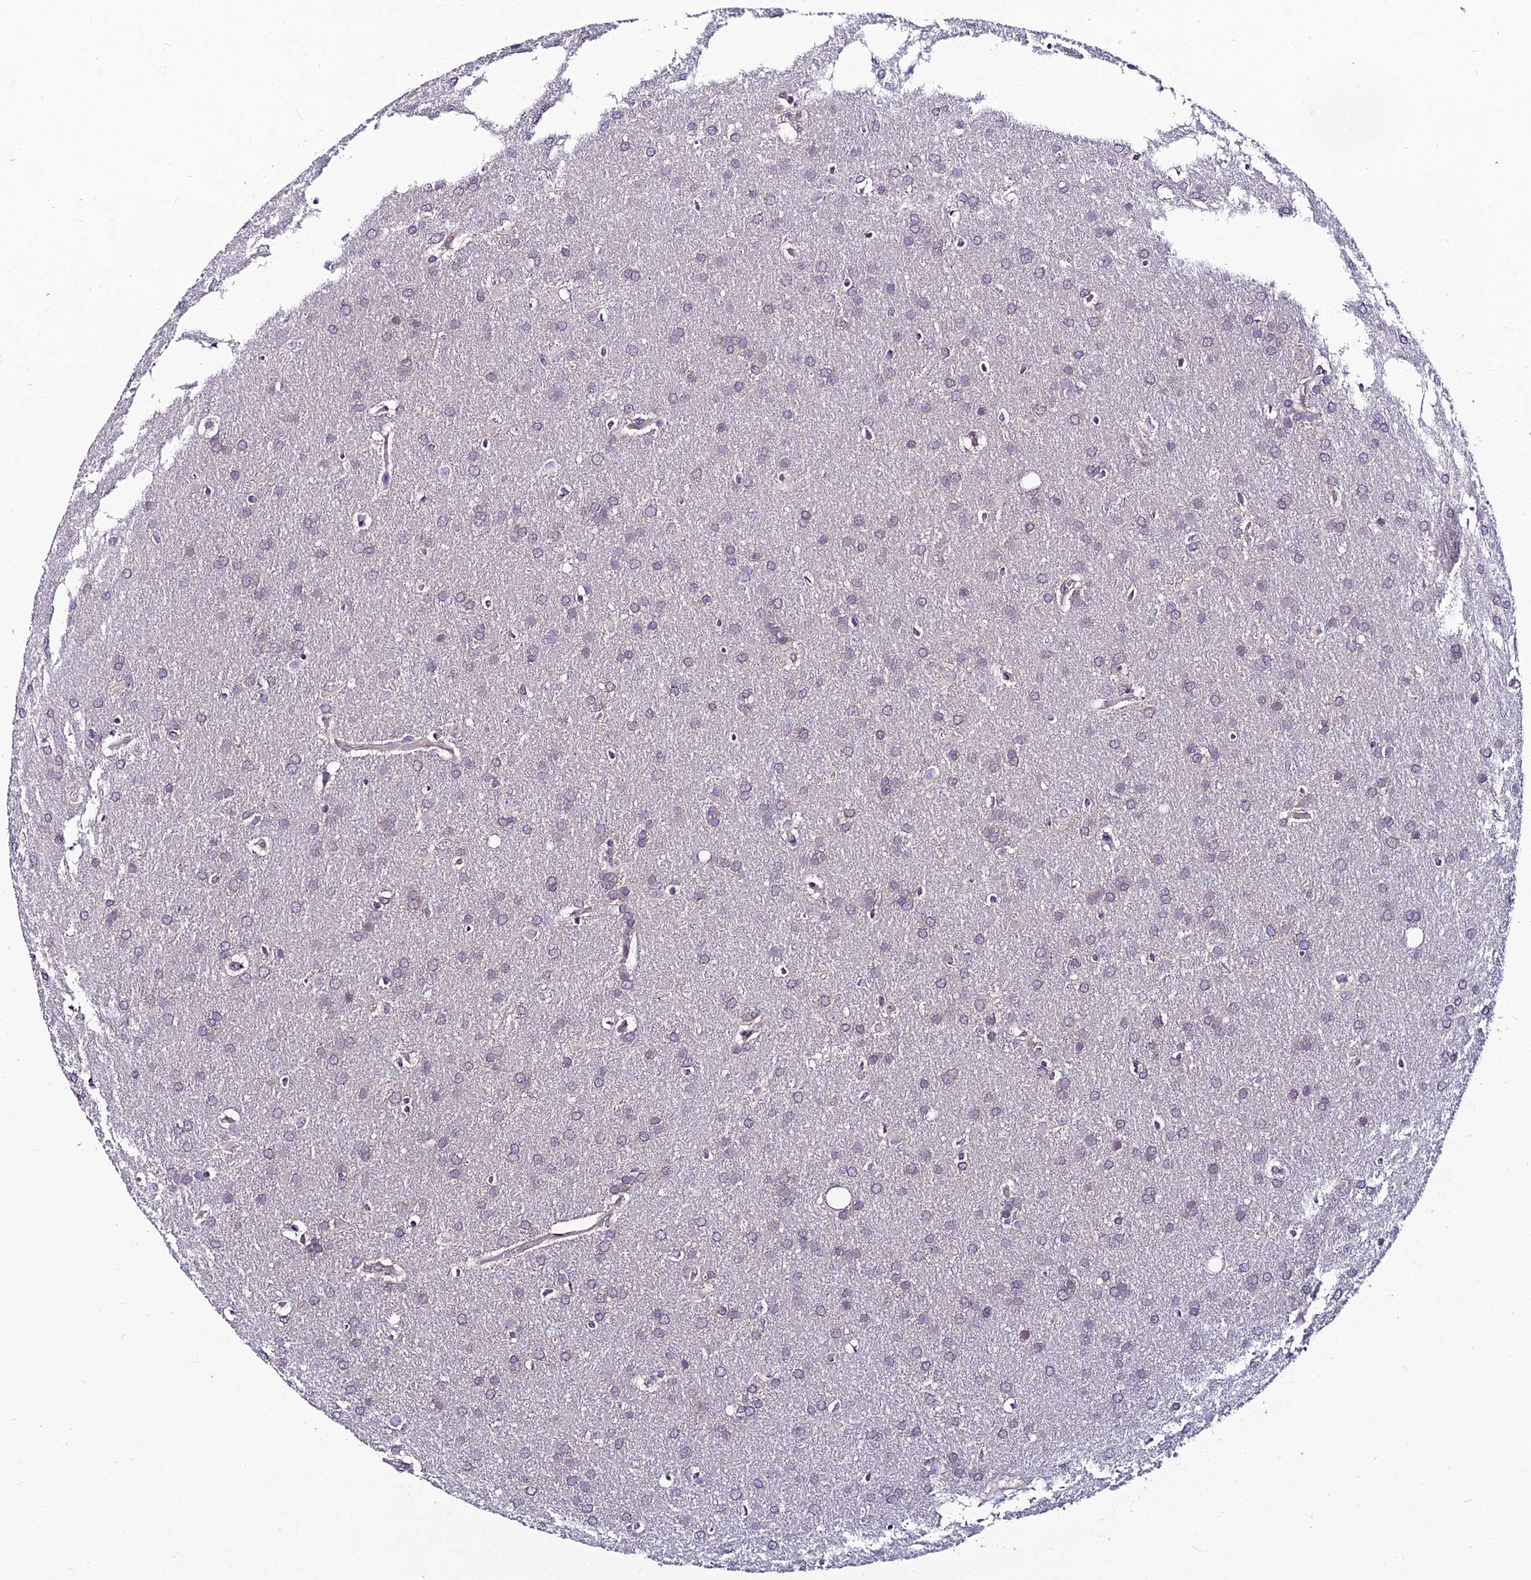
{"staining": {"intensity": "negative", "quantity": "none", "location": "none"}, "tissue": "glioma", "cell_type": "Tumor cells", "image_type": "cancer", "snomed": [{"axis": "morphology", "description": "Glioma, malignant, Low grade"}, {"axis": "topography", "description": "Brain"}], "caption": "Malignant glioma (low-grade) was stained to show a protein in brown. There is no significant staining in tumor cells.", "gene": "LGALS7", "patient": {"sex": "female", "age": 32}}